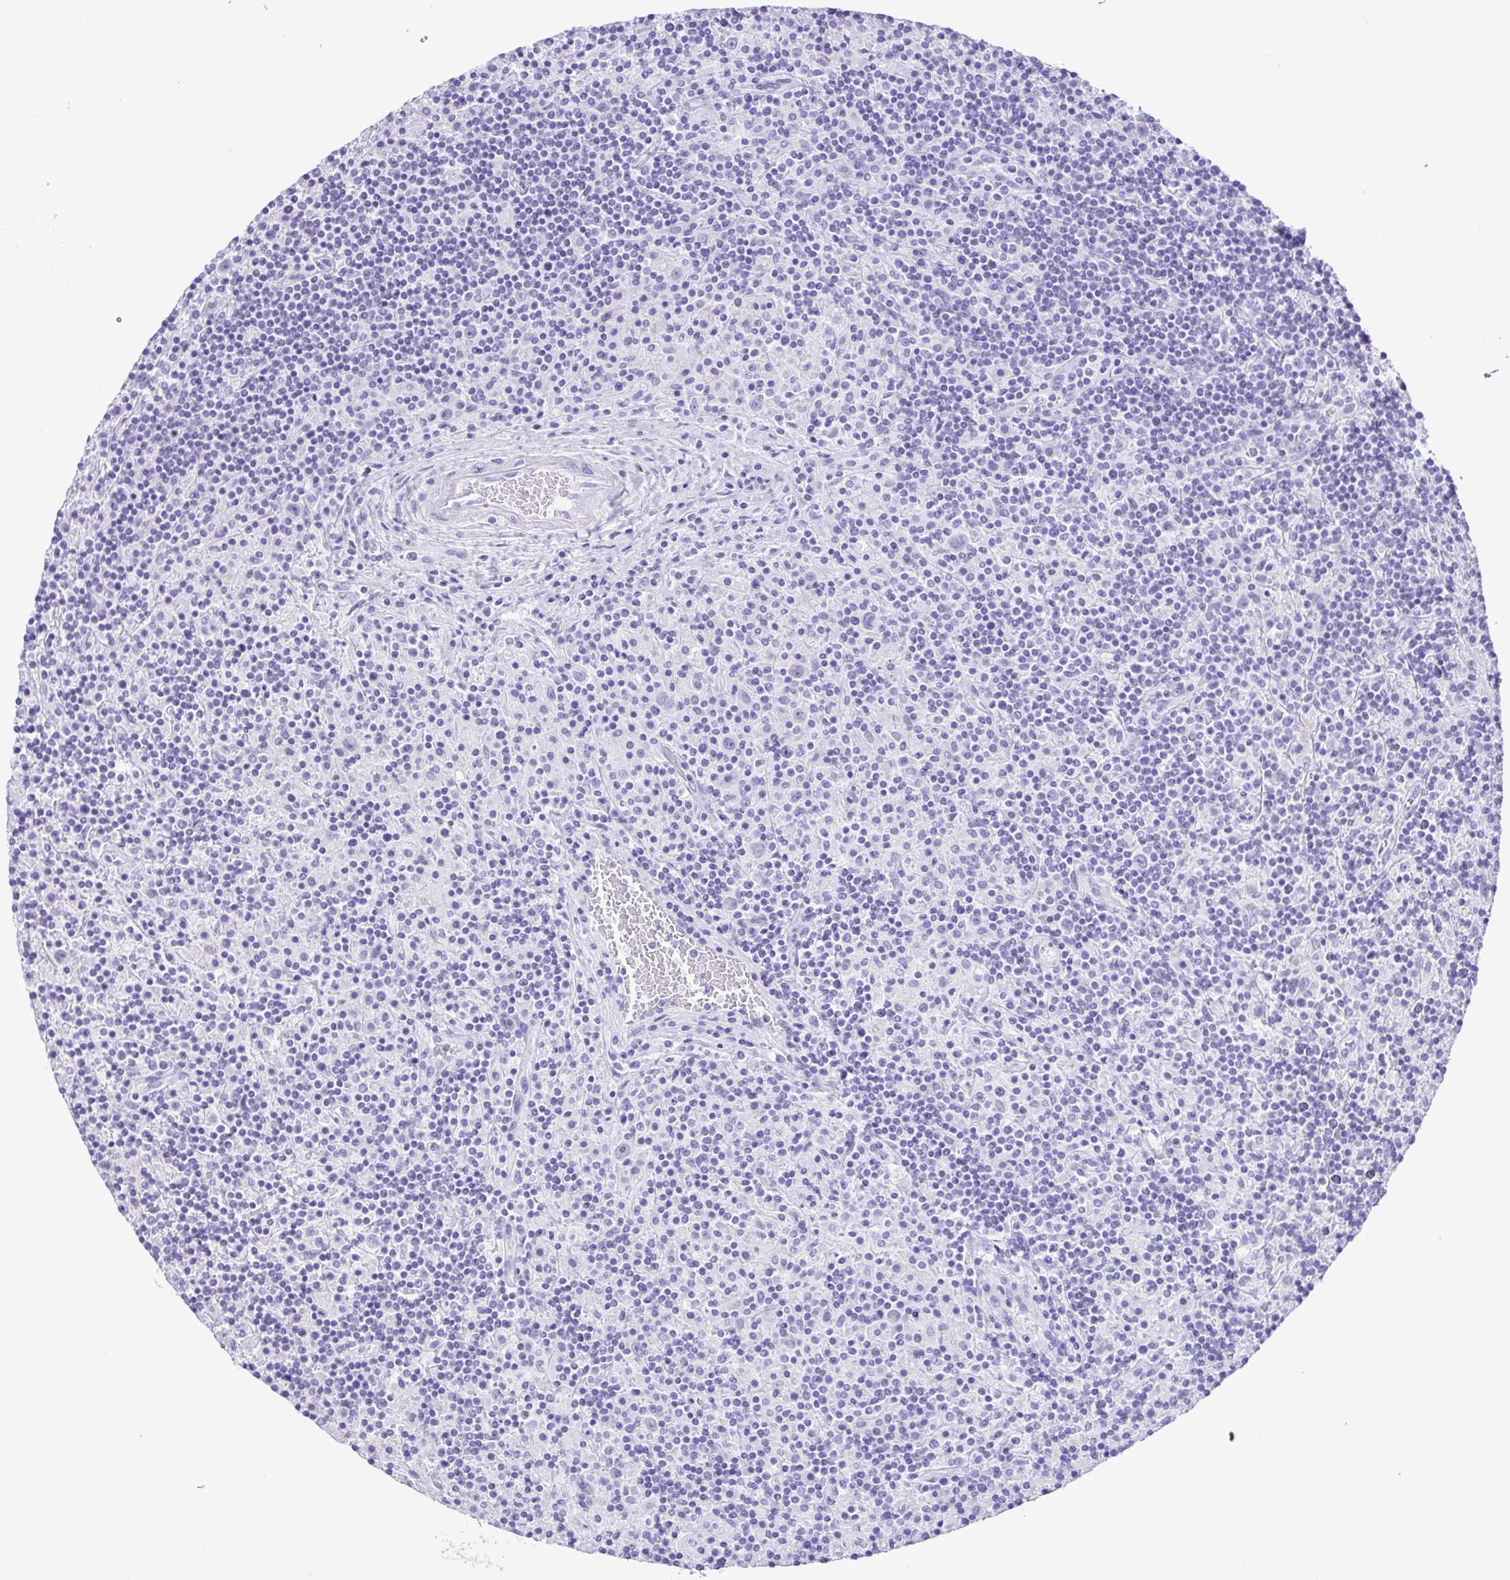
{"staining": {"intensity": "negative", "quantity": "none", "location": "none"}, "tissue": "lymphoma", "cell_type": "Tumor cells", "image_type": "cancer", "snomed": [{"axis": "morphology", "description": "Hodgkin's disease, NOS"}, {"axis": "topography", "description": "Lymph node"}], "caption": "A high-resolution micrograph shows IHC staining of Hodgkin's disease, which displays no significant positivity in tumor cells.", "gene": "CASP14", "patient": {"sex": "male", "age": 70}}